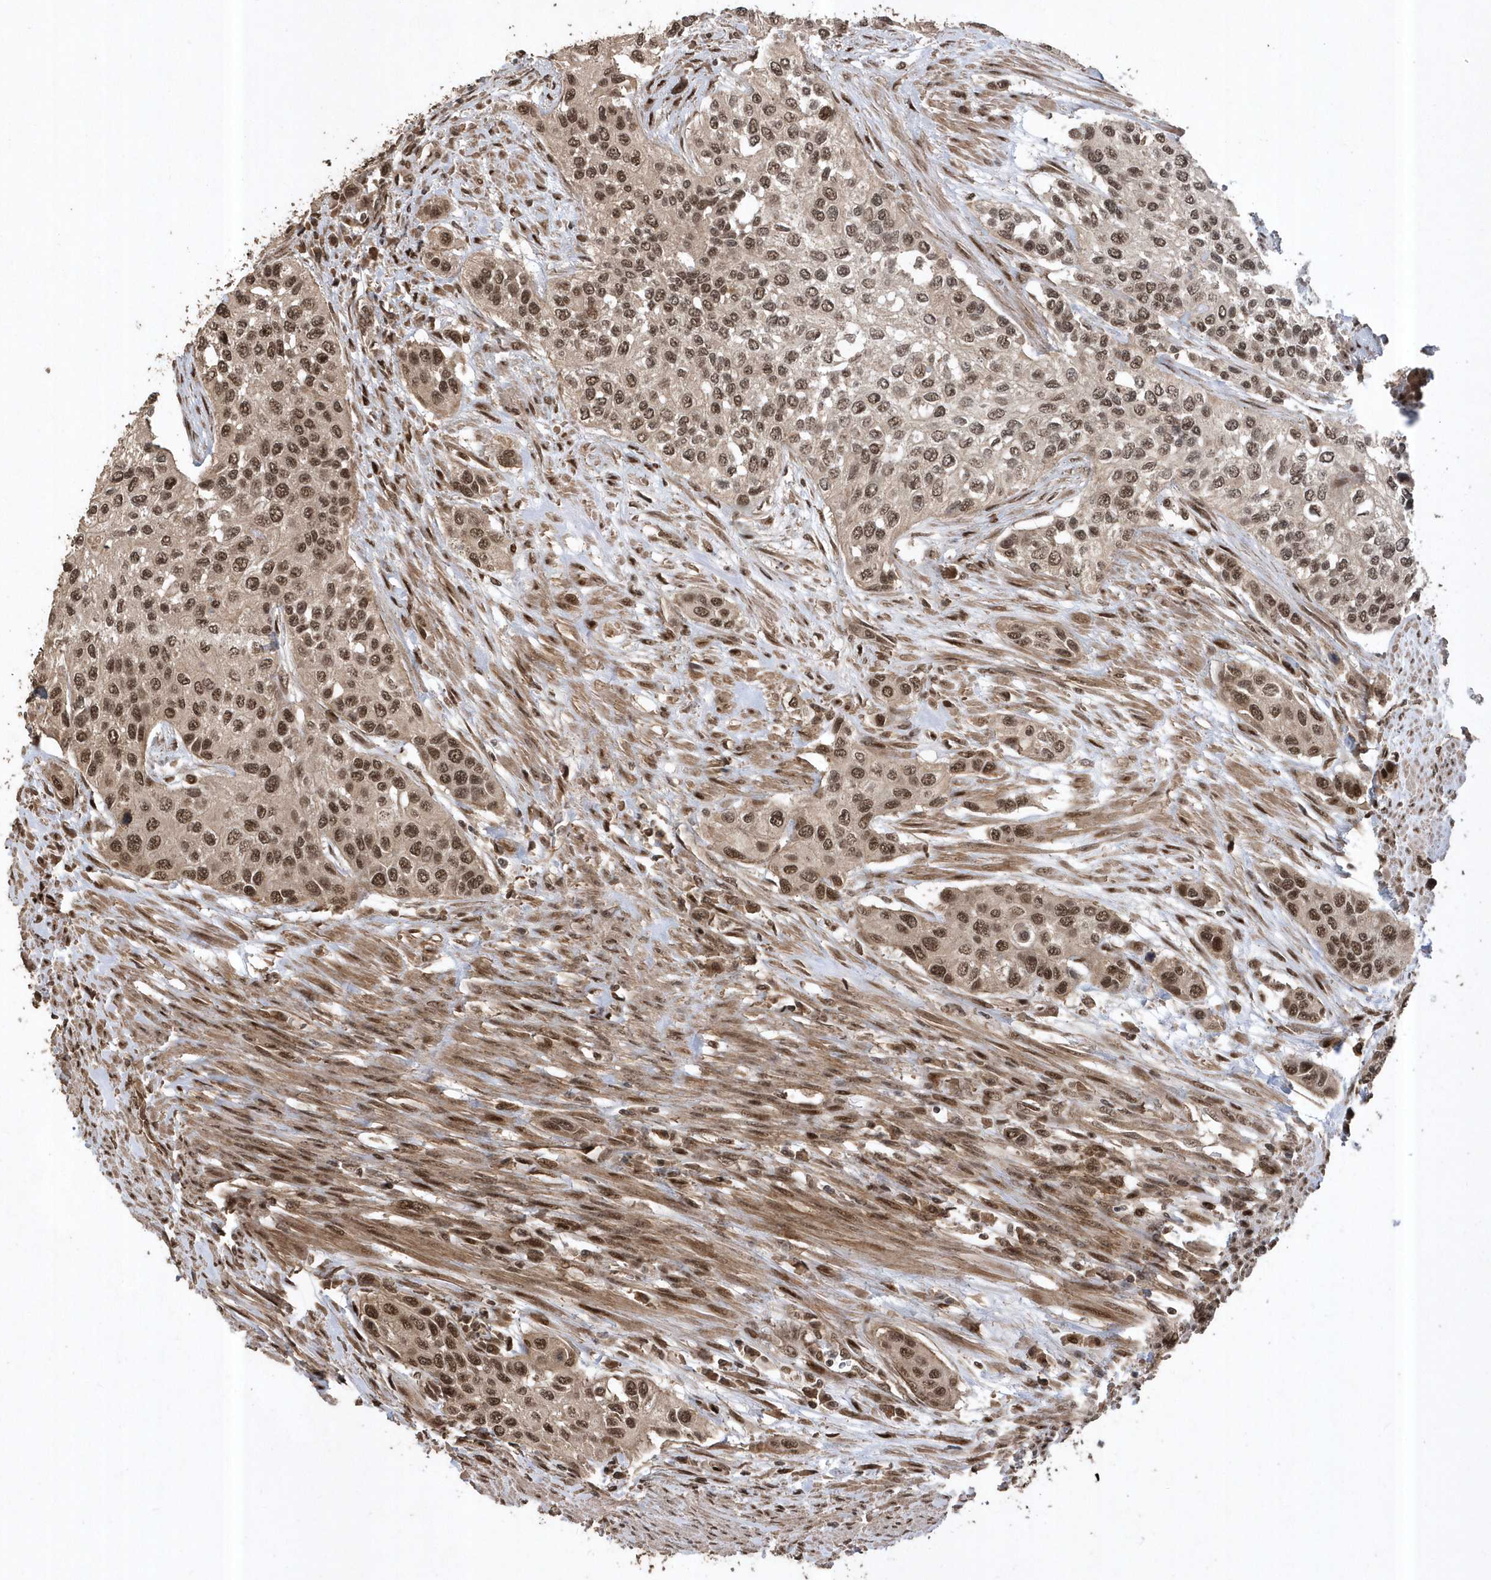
{"staining": {"intensity": "moderate", "quantity": ">75%", "location": "nuclear"}, "tissue": "urothelial cancer", "cell_type": "Tumor cells", "image_type": "cancer", "snomed": [{"axis": "morphology", "description": "Normal tissue, NOS"}, {"axis": "morphology", "description": "Urothelial carcinoma, High grade"}, {"axis": "topography", "description": "Vascular tissue"}, {"axis": "topography", "description": "Urinary bladder"}], "caption": "The immunohistochemical stain highlights moderate nuclear staining in tumor cells of urothelial cancer tissue.", "gene": "INTS12", "patient": {"sex": "female", "age": 56}}